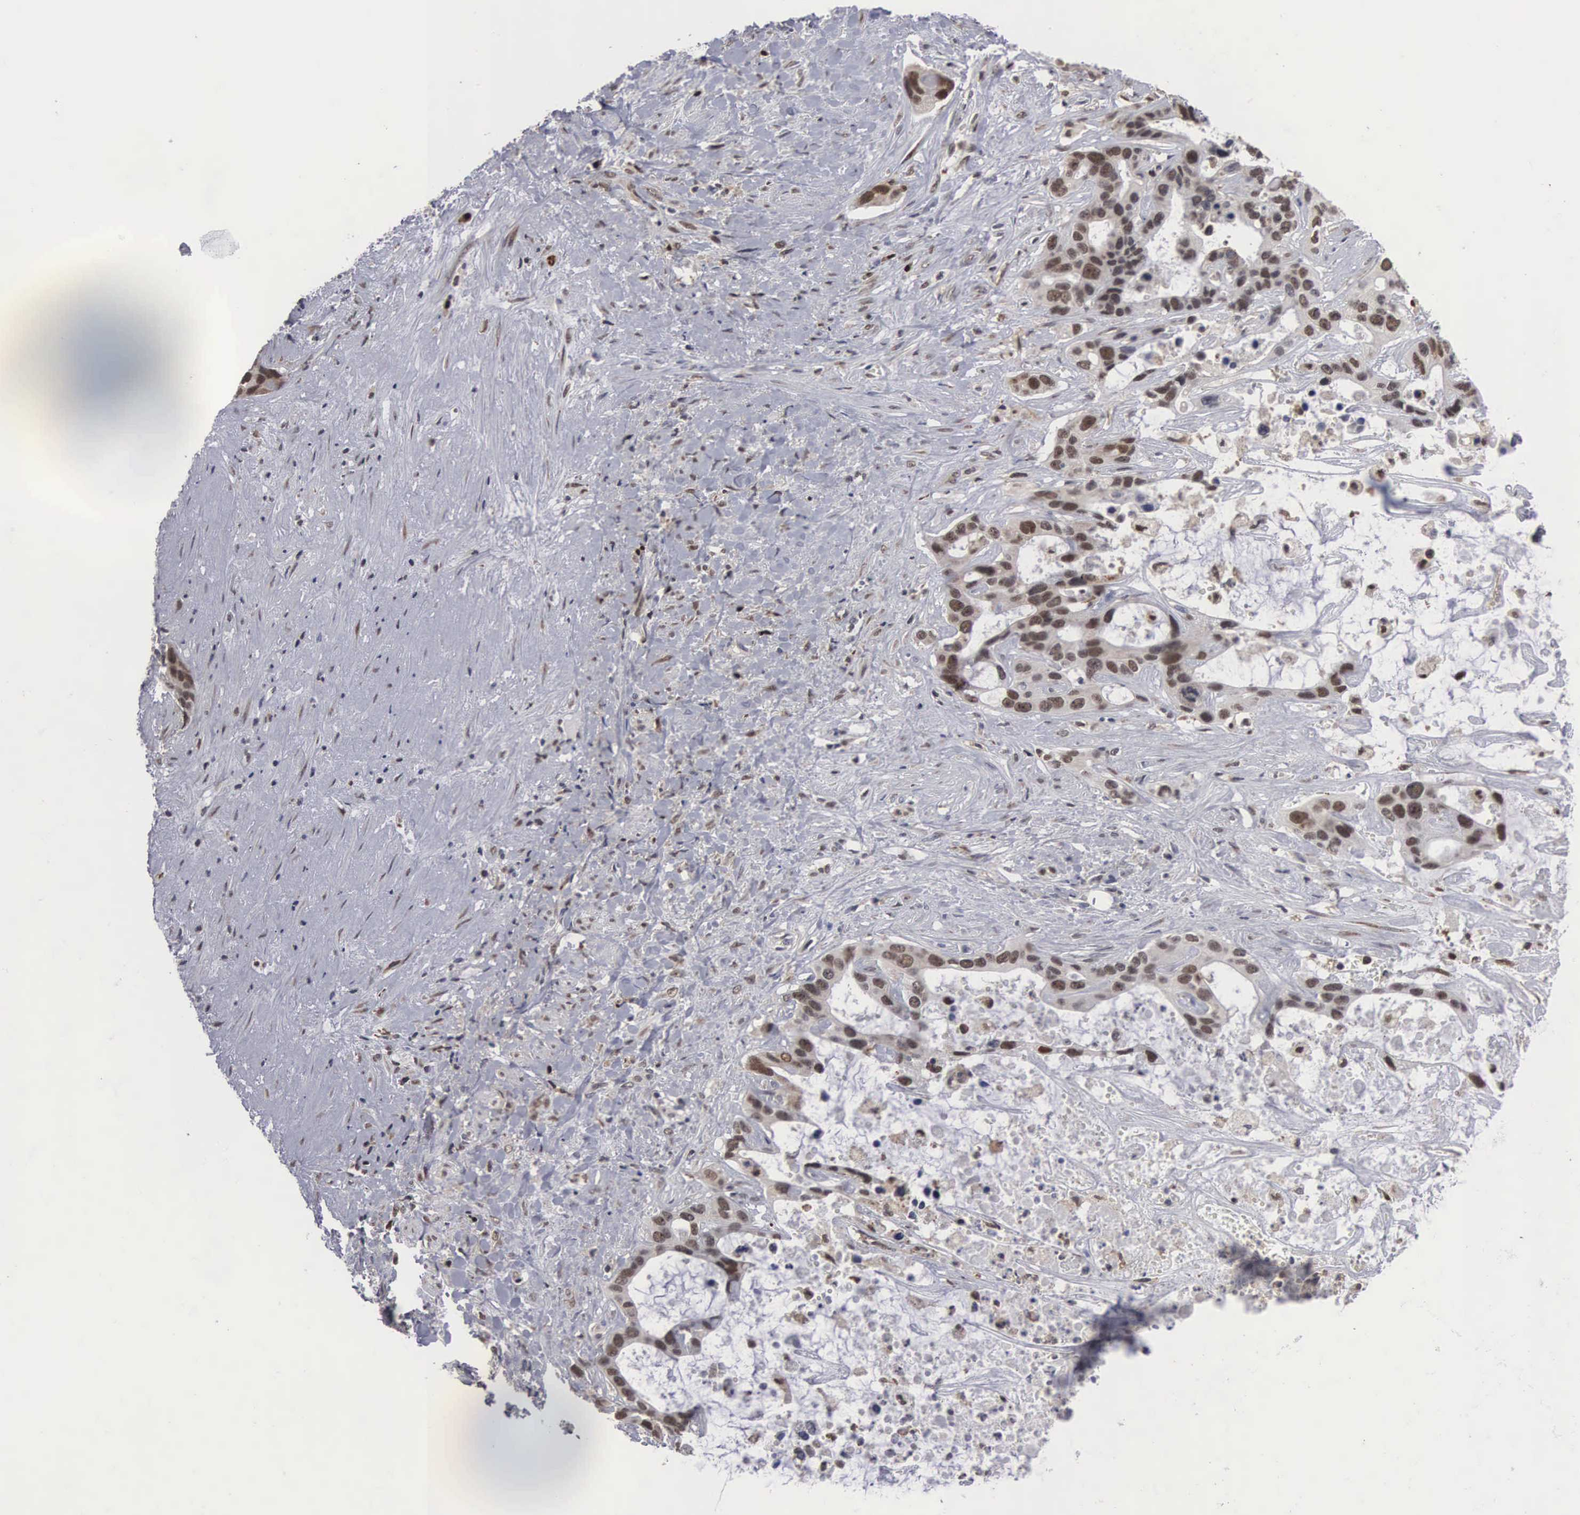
{"staining": {"intensity": "moderate", "quantity": ">75%", "location": "cytoplasmic/membranous,nuclear"}, "tissue": "liver cancer", "cell_type": "Tumor cells", "image_type": "cancer", "snomed": [{"axis": "morphology", "description": "Cholangiocarcinoma"}, {"axis": "topography", "description": "Liver"}], "caption": "Liver cancer (cholangiocarcinoma) tissue demonstrates moderate cytoplasmic/membranous and nuclear staining in about >75% of tumor cells", "gene": "TRMT5", "patient": {"sex": "female", "age": 65}}